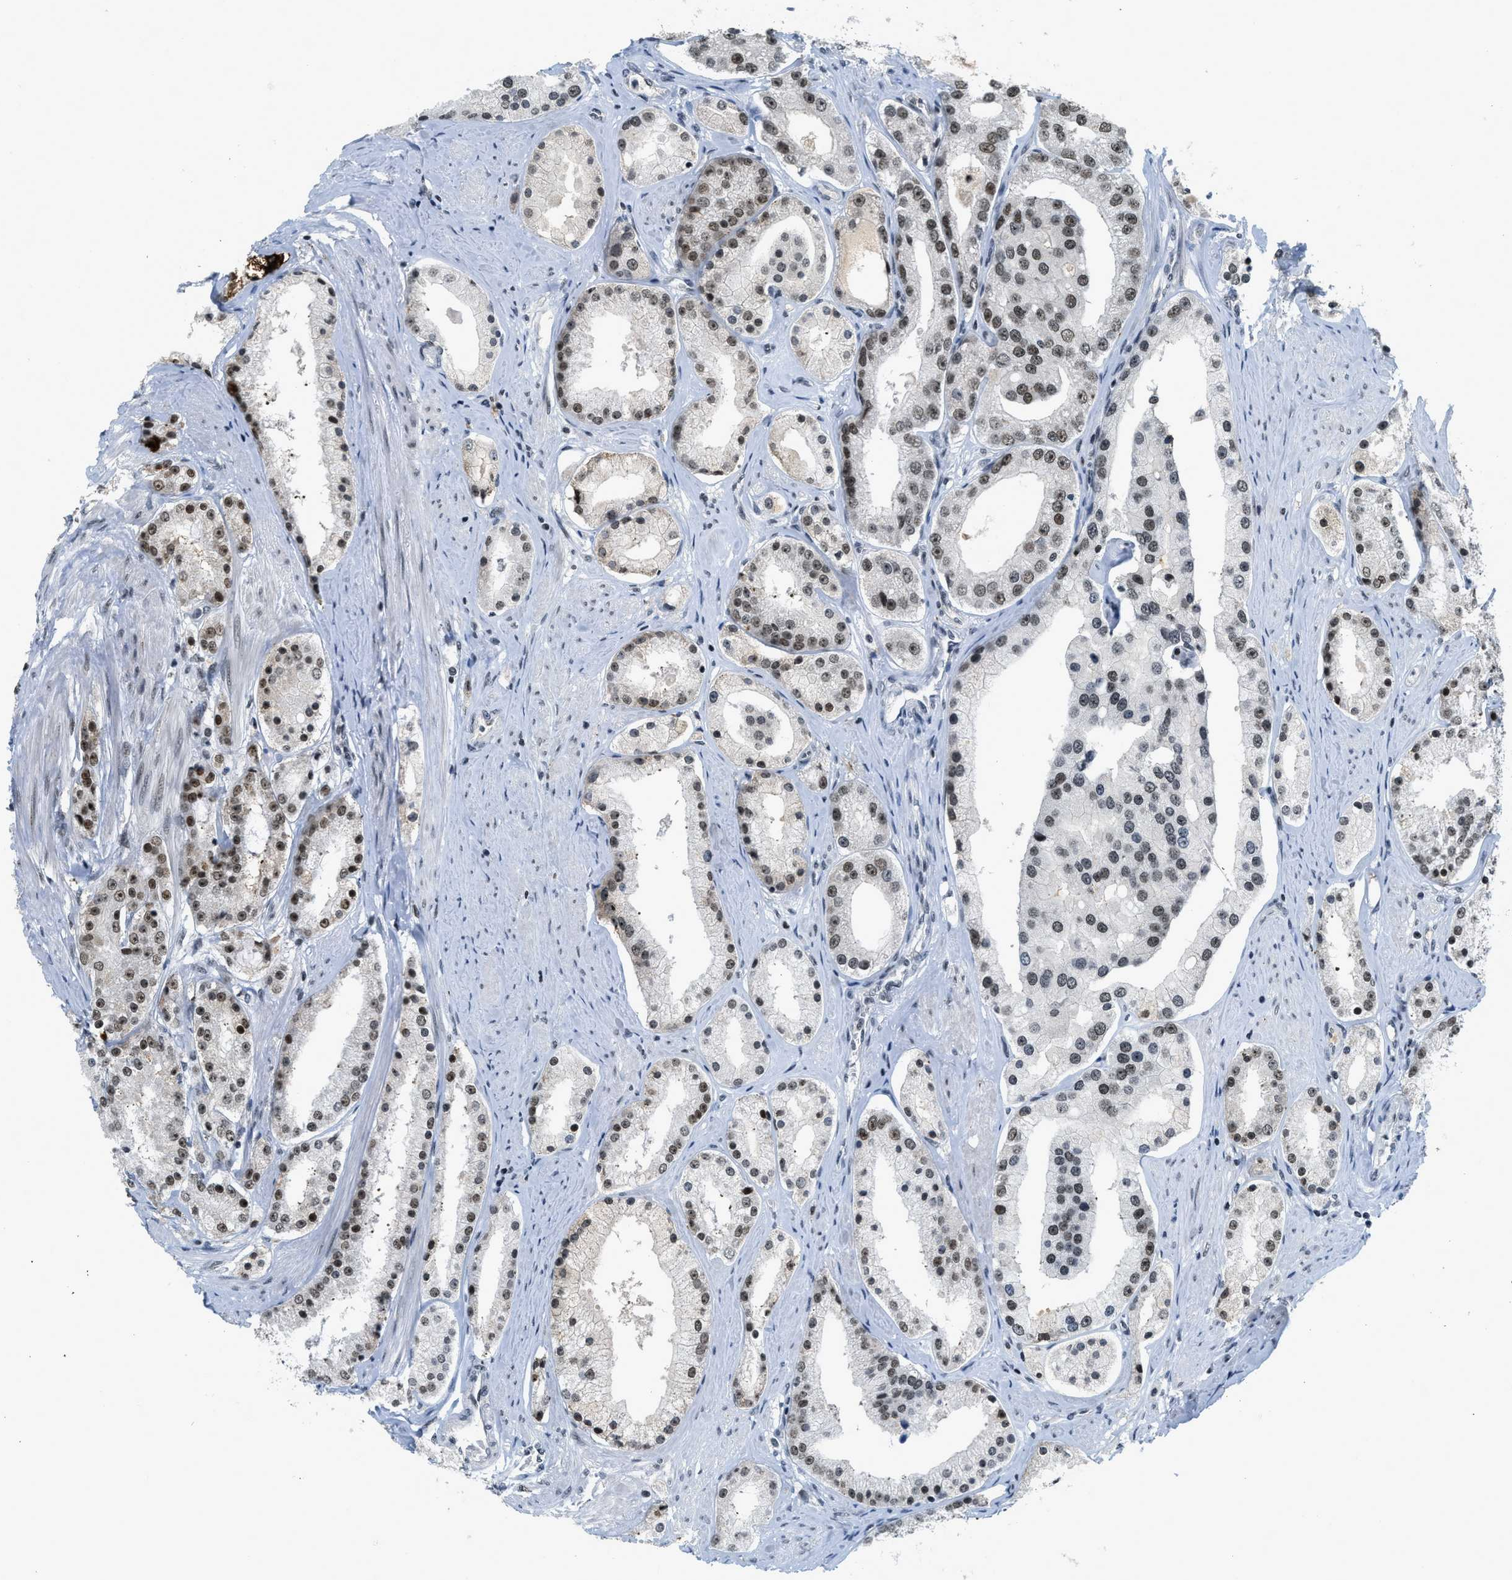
{"staining": {"intensity": "moderate", "quantity": ">75%", "location": "nuclear"}, "tissue": "prostate cancer", "cell_type": "Tumor cells", "image_type": "cancer", "snomed": [{"axis": "morphology", "description": "Adenocarcinoma, Low grade"}, {"axis": "topography", "description": "Prostate"}], "caption": "Immunohistochemistry (IHC) of human prostate cancer (low-grade adenocarcinoma) displays medium levels of moderate nuclear expression in about >75% of tumor cells.", "gene": "URB1", "patient": {"sex": "male", "age": 63}}